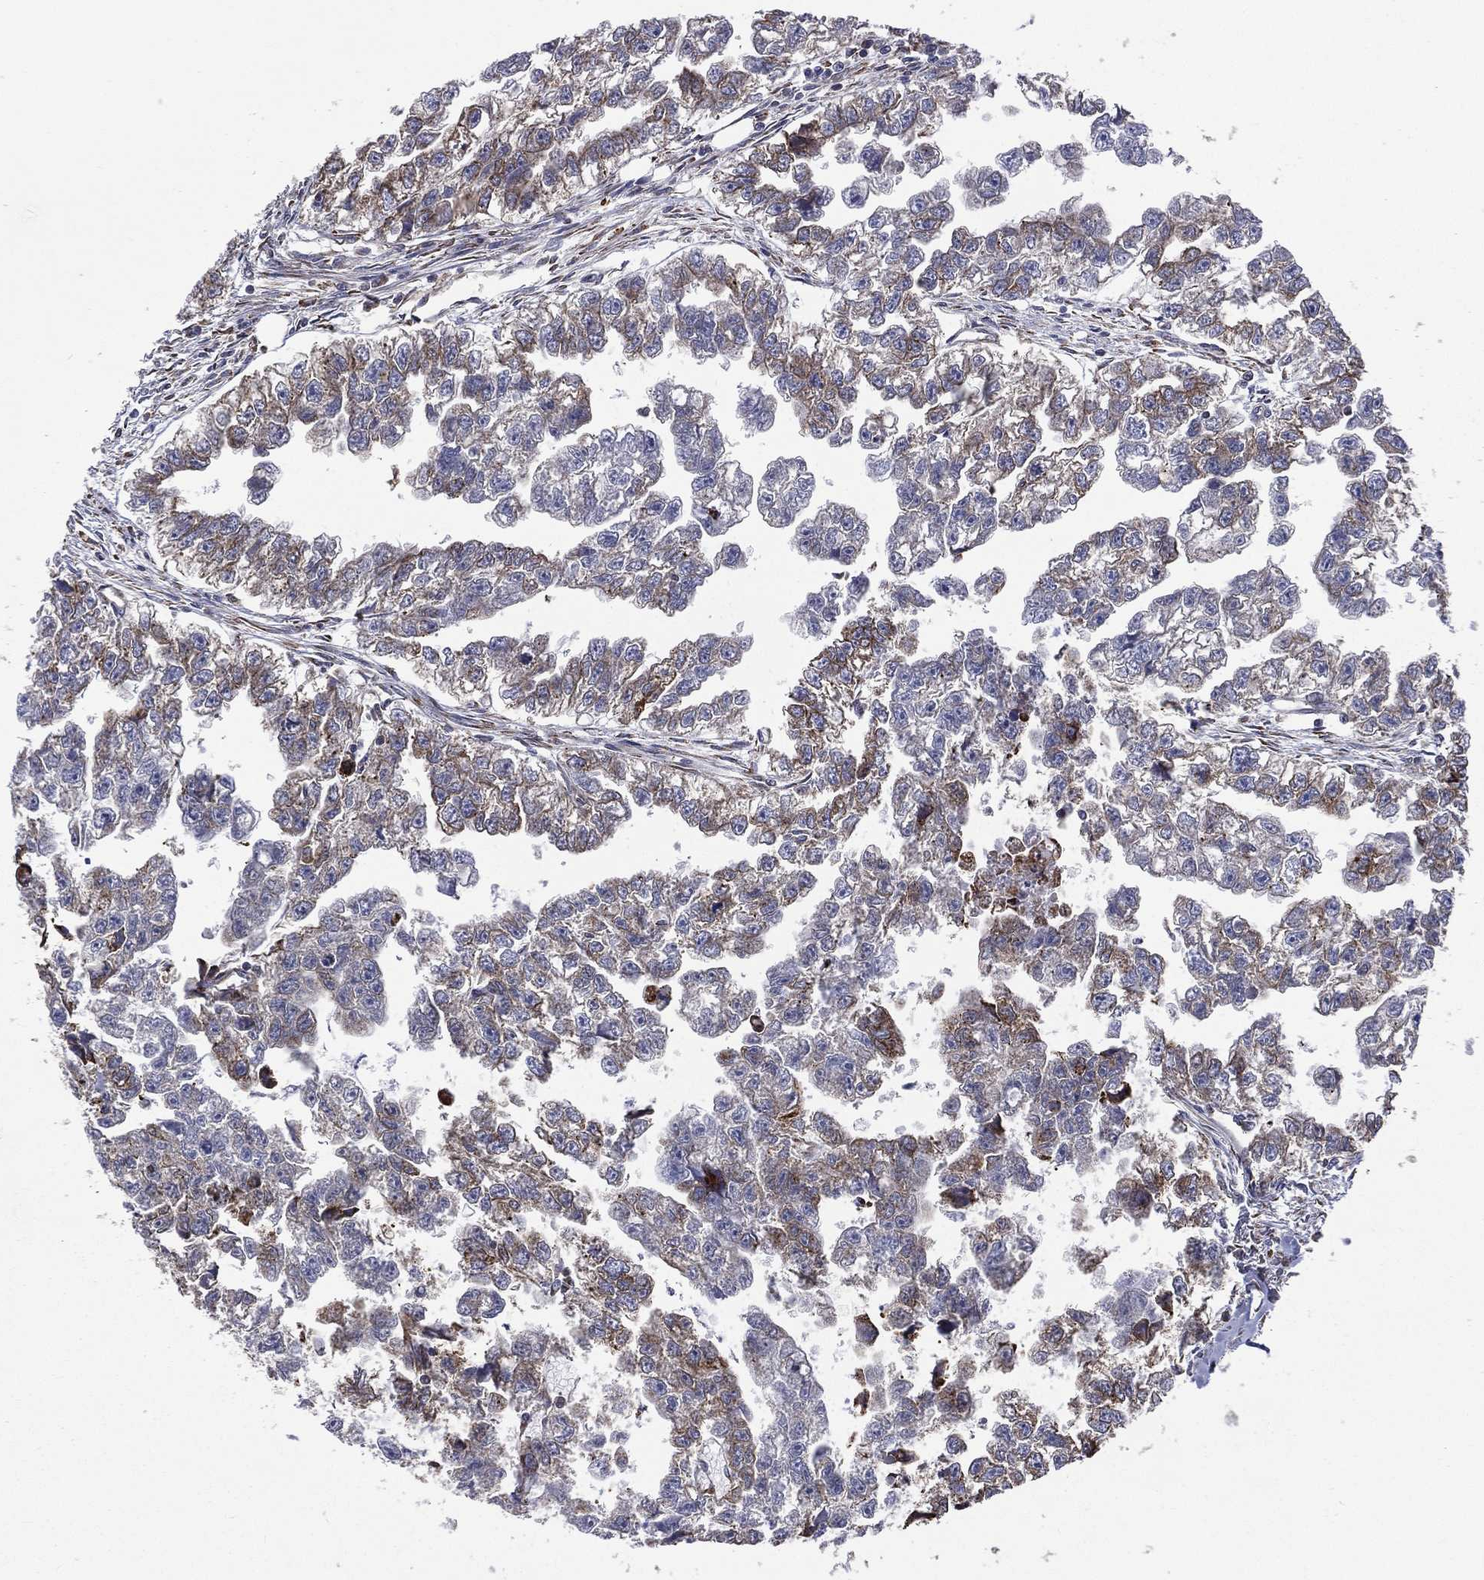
{"staining": {"intensity": "moderate", "quantity": "25%-75%", "location": "cytoplasmic/membranous"}, "tissue": "testis cancer", "cell_type": "Tumor cells", "image_type": "cancer", "snomed": [{"axis": "morphology", "description": "Carcinoma, Embryonal, NOS"}, {"axis": "morphology", "description": "Teratoma, malignant, NOS"}, {"axis": "topography", "description": "Testis"}], "caption": "Brown immunohistochemical staining in human embryonal carcinoma (testis) reveals moderate cytoplasmic/membranous positivity in about 25%-75% of tumor cells.", "gene": "C20orf96", "patient": {"sex": "male", "age": 44}}